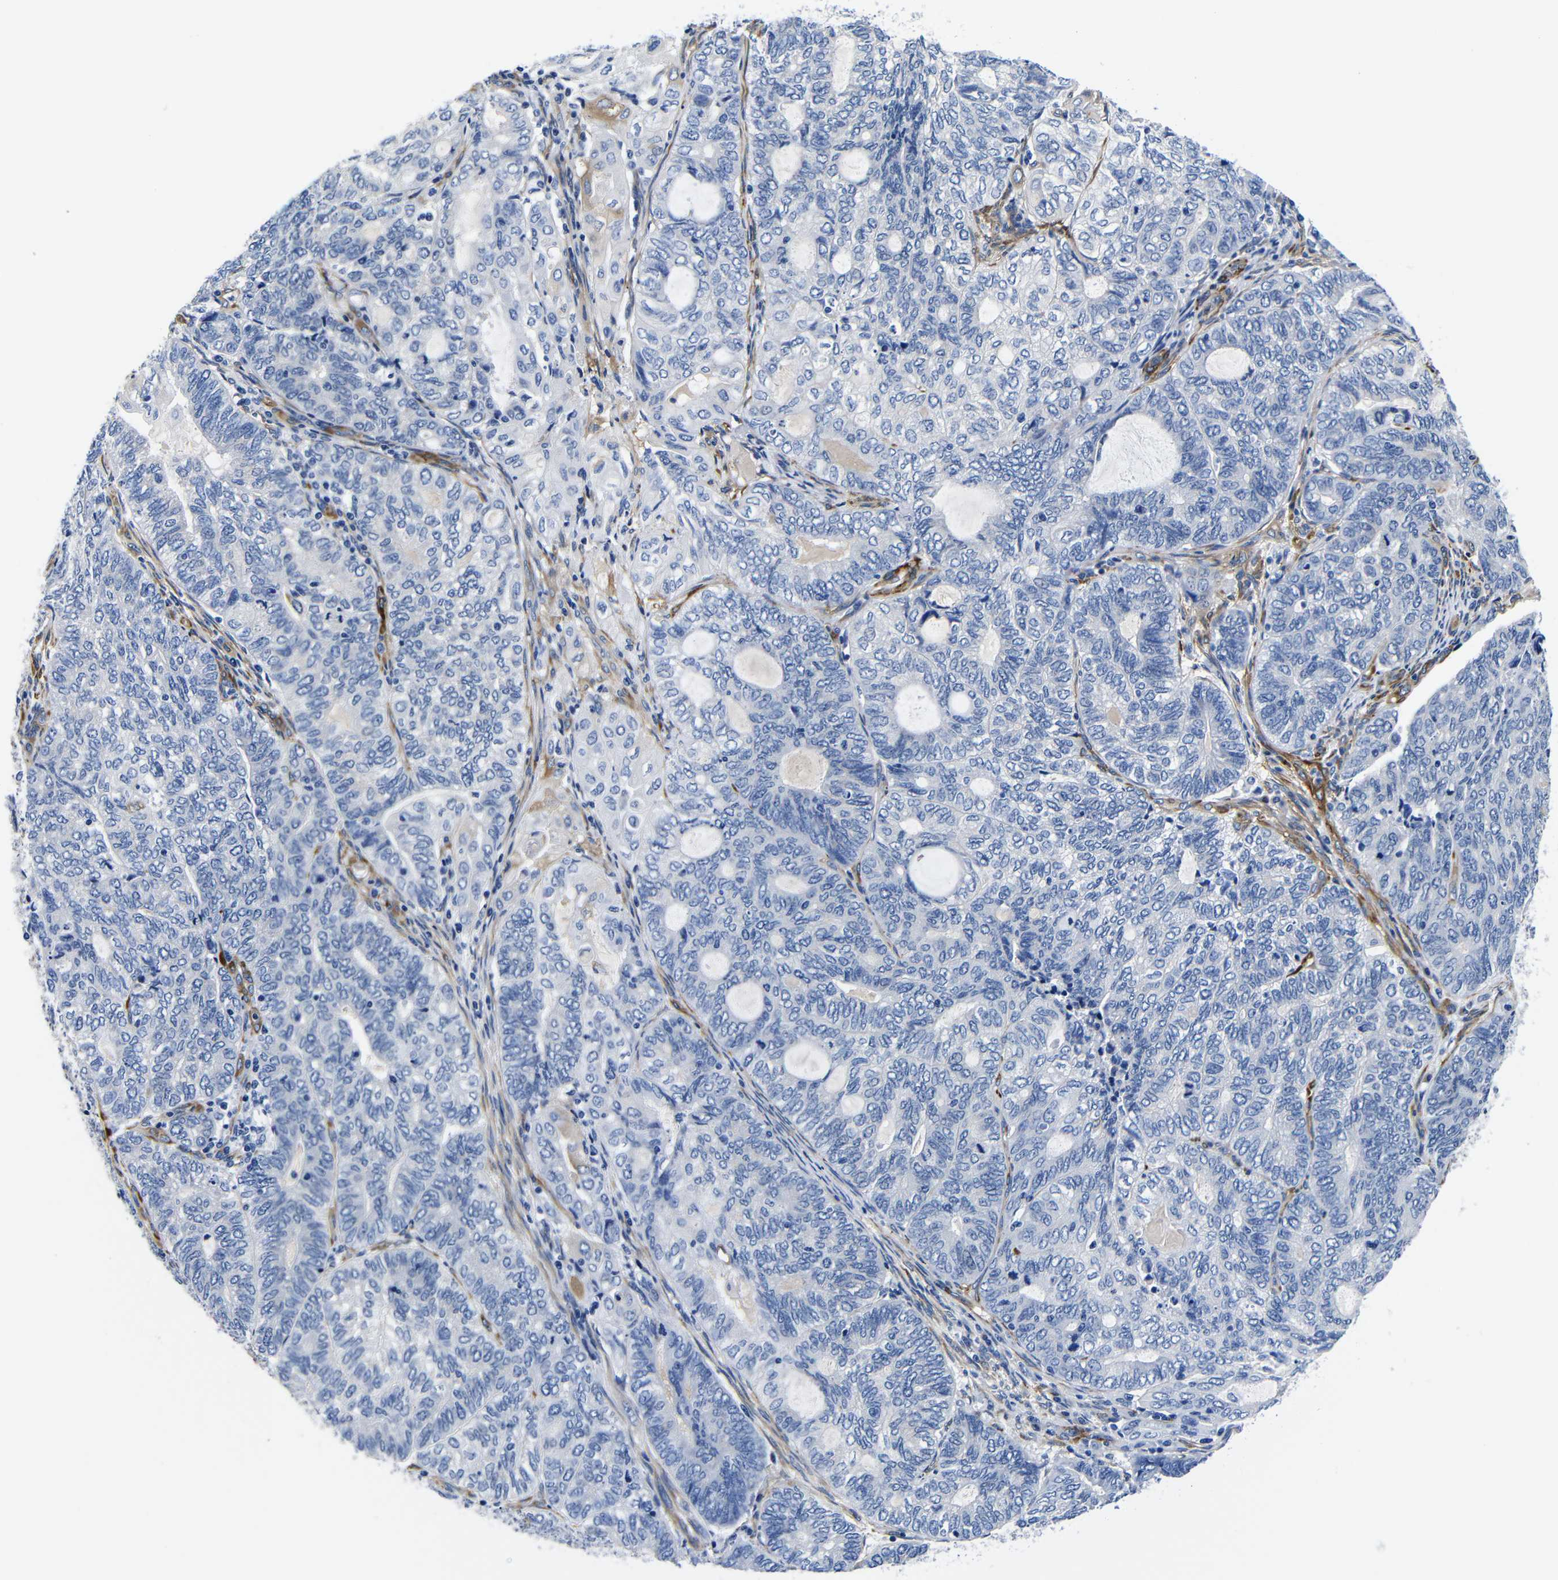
{"staining": {"intensity": "negative", "quantity": "none", "location": "none"}, "tissue": "endometrial cancer", "cell_type": "Tumor cells", "image_type": "cancer", "snomed": [{"axis": "morphology", "description": "Adenocarcinoma, NOS"}, {"axis": "topography", "description": "Uterus"}, {"axis": "topography", "description": "Endometrium"}], "caption": "There is no significant expression in tumor cells of endometrial cancer (adenocarcinoma).", "gene": "LRIG1", "patient": {"sex": "female", "age": 70}}